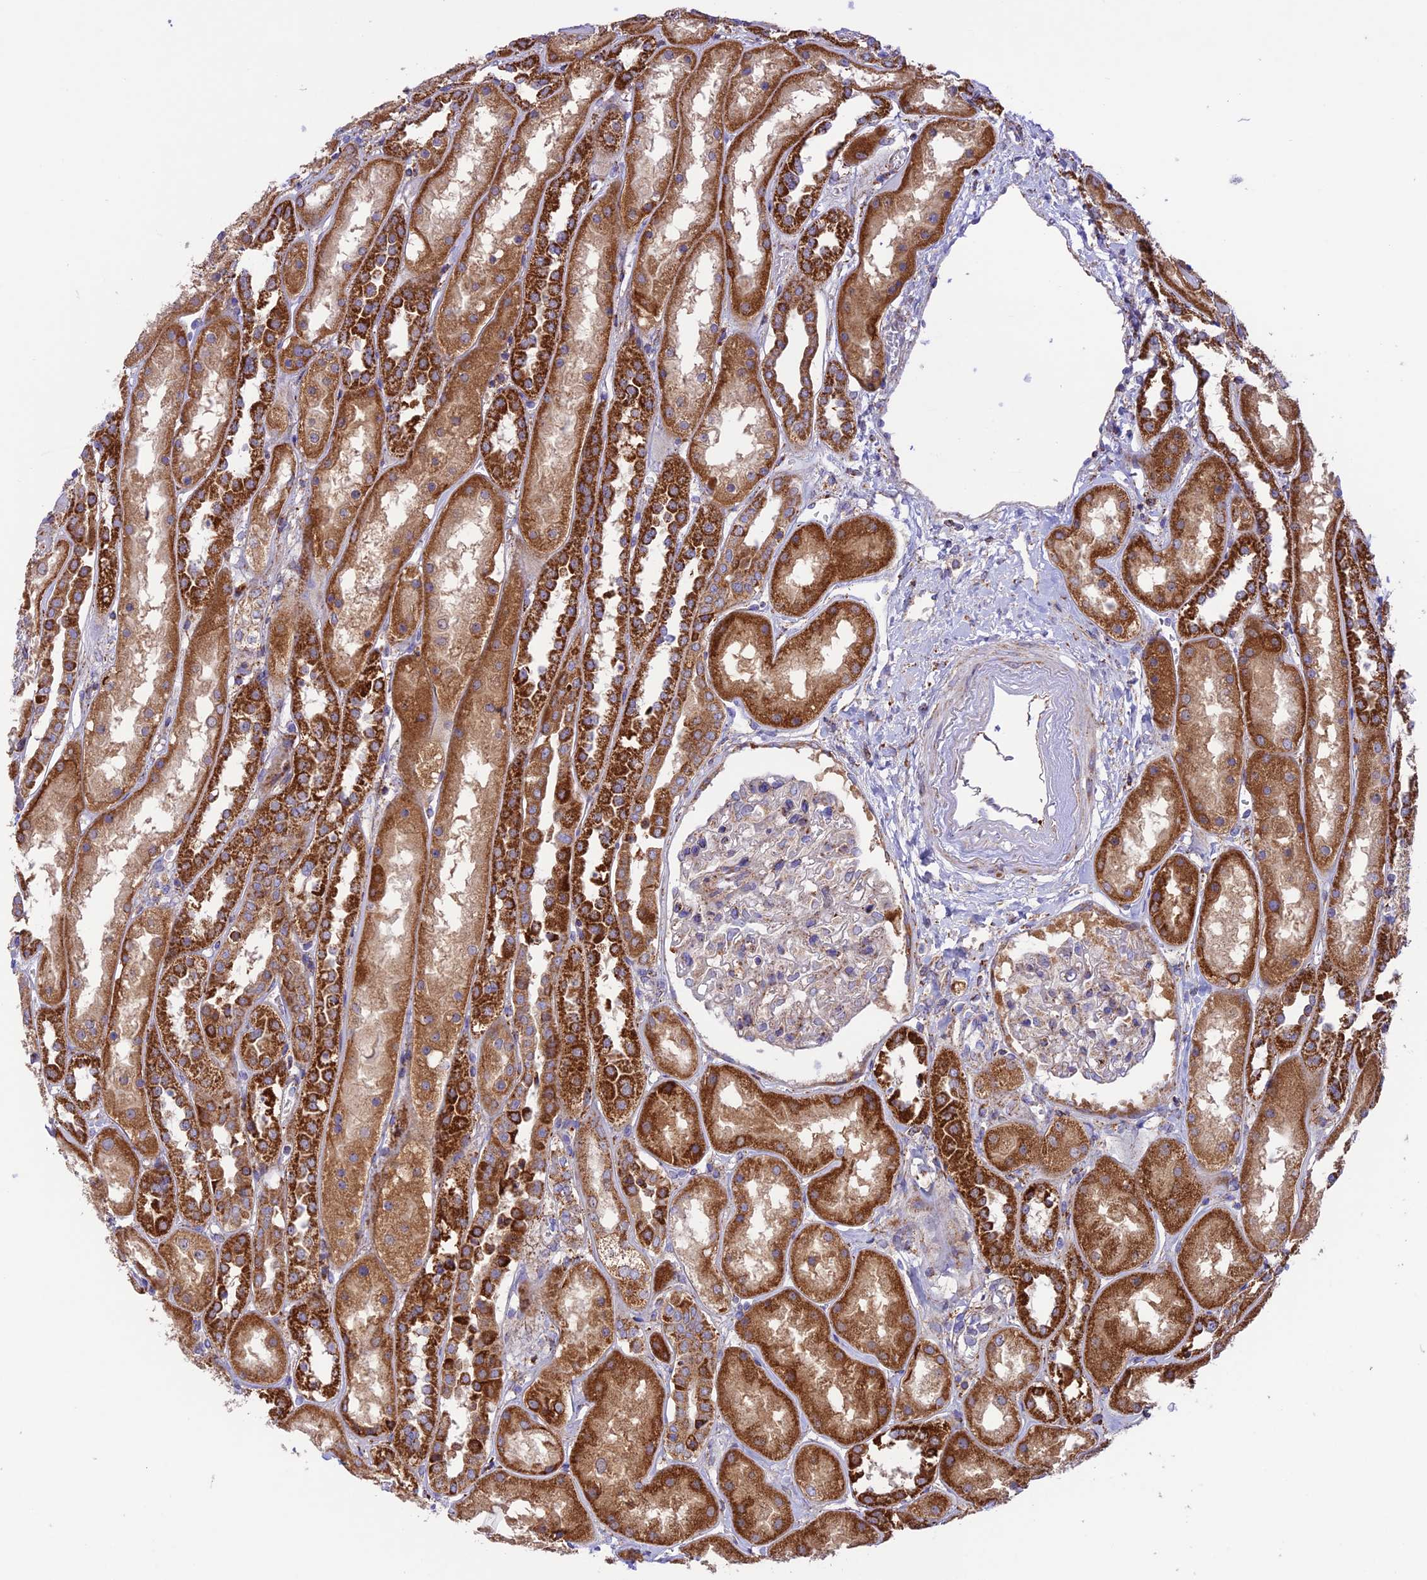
{"staining": {"intensity": "moderate", "quantity": "<25%", "location": "cytoplasmic/membranous"}, "tissue": "kidney", "cell_type": "Cells in glomeruli", "image_type": "normal", "snomed": [{"axis": "morphology", "description": "Normal tissue, NOS"}, {"axis": "topography", "description": "Kidney"}], "caption": "Immunohistochemical staining of benign kidney demonstrates low levels of moderate cytoplasmic/membranous positivity in approximately <25% of cells in glomeruli. (DAB (3,3'-diaminobenzidine) = brown stain, brightfield microscopy at high magnification).", "gene": "UAP1L1", "patient": {"sex": "male", "age": 70}}